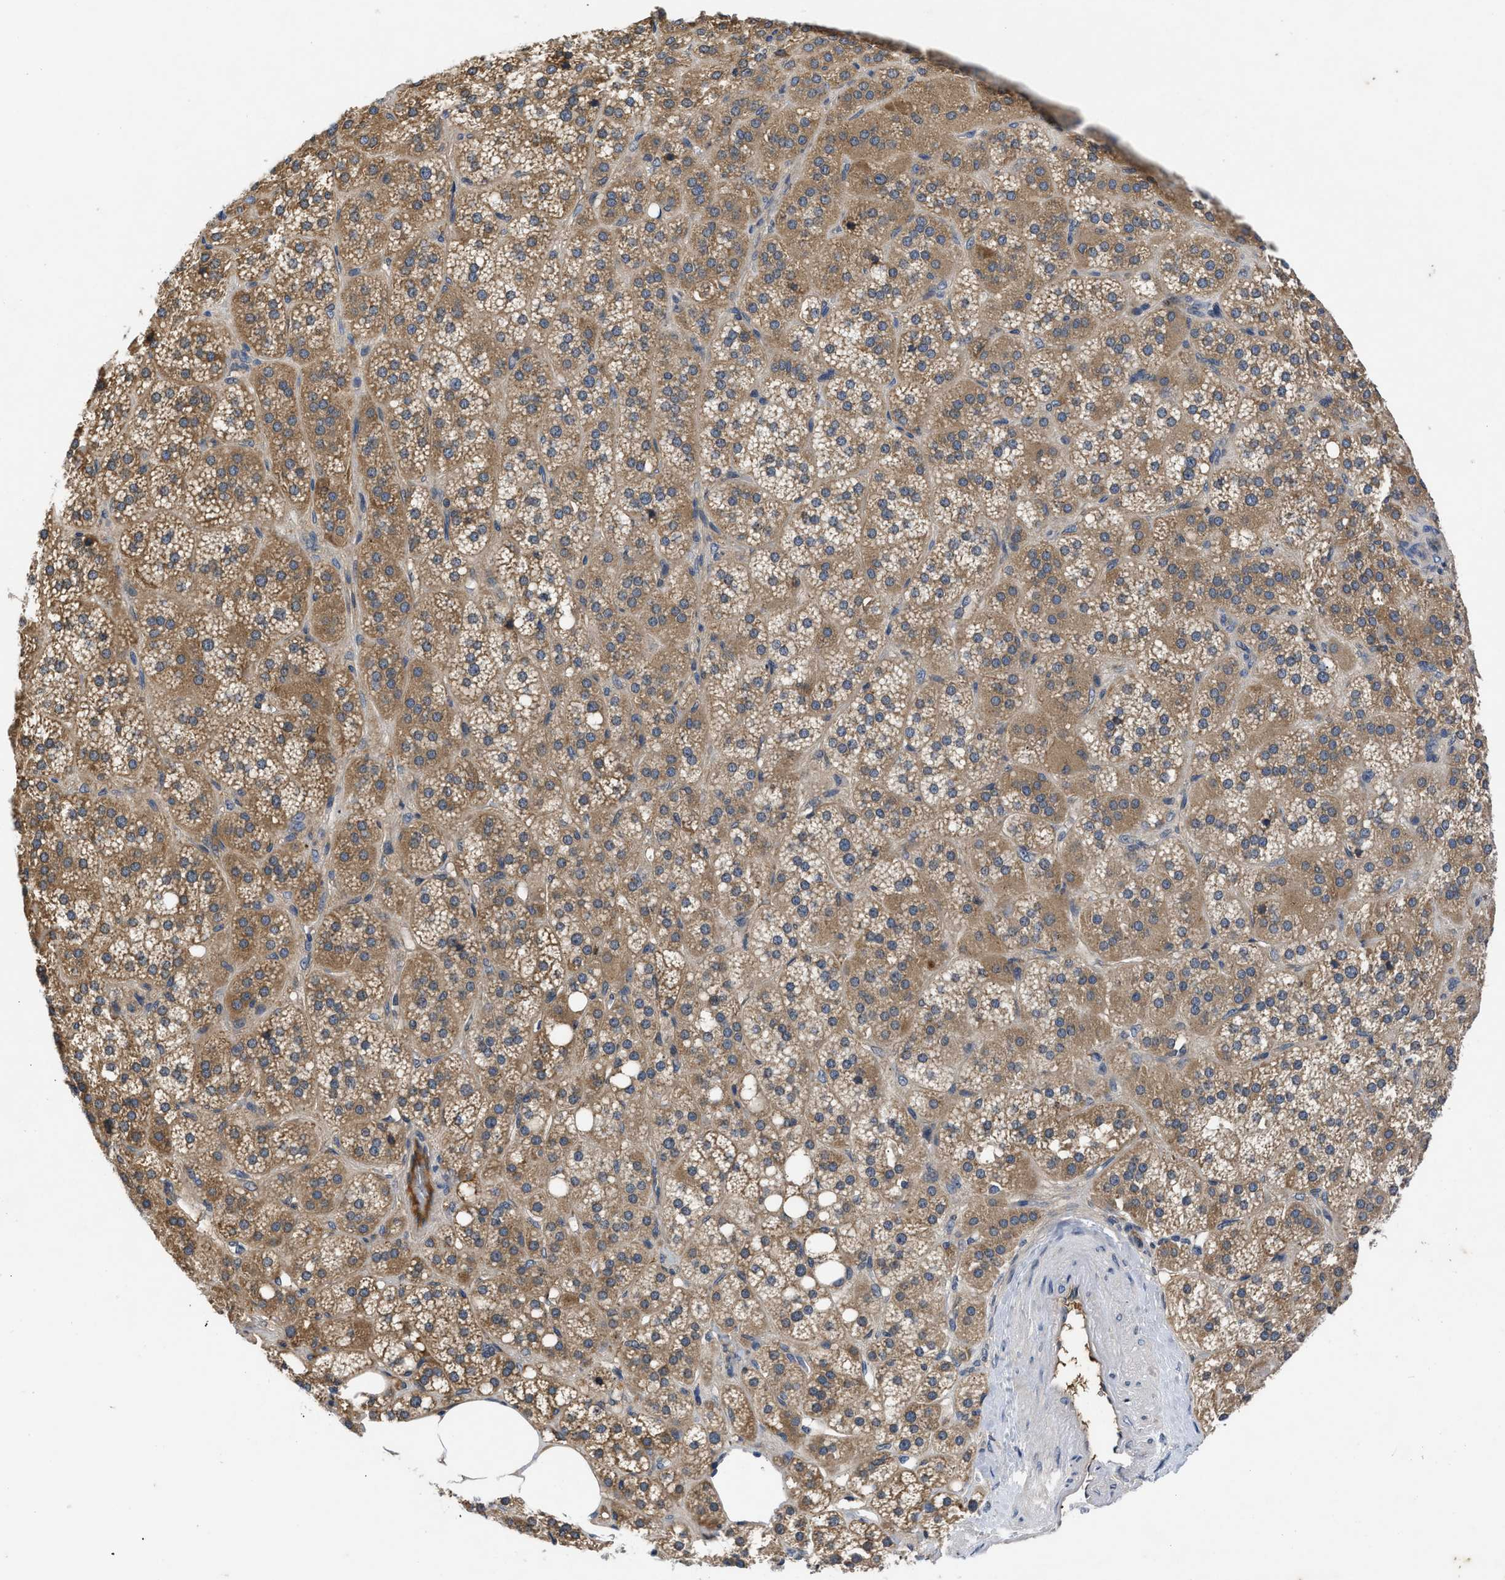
{"staining": {"intensity": "moderate", "quantity": ">75%", "location": "cytoplasmic/membranous"}, "tissue": "adrenal gland", "cell_type": "Glandular cells", "image_type": "normal", "snomed": [{"axis": "morphology", "description": "Normal tissue, NOS"}, {"axis": "topography", "description": "Adrenal gland"}], "caption": "This micrograph shows immunohistochemistry staining of benign adrenal gland, with medium moderate cytoplasmic/membranous staining in about >75% of glandular cells.", "gene": "VPS4A", "patient": {"sex": "female", "age": 59}}